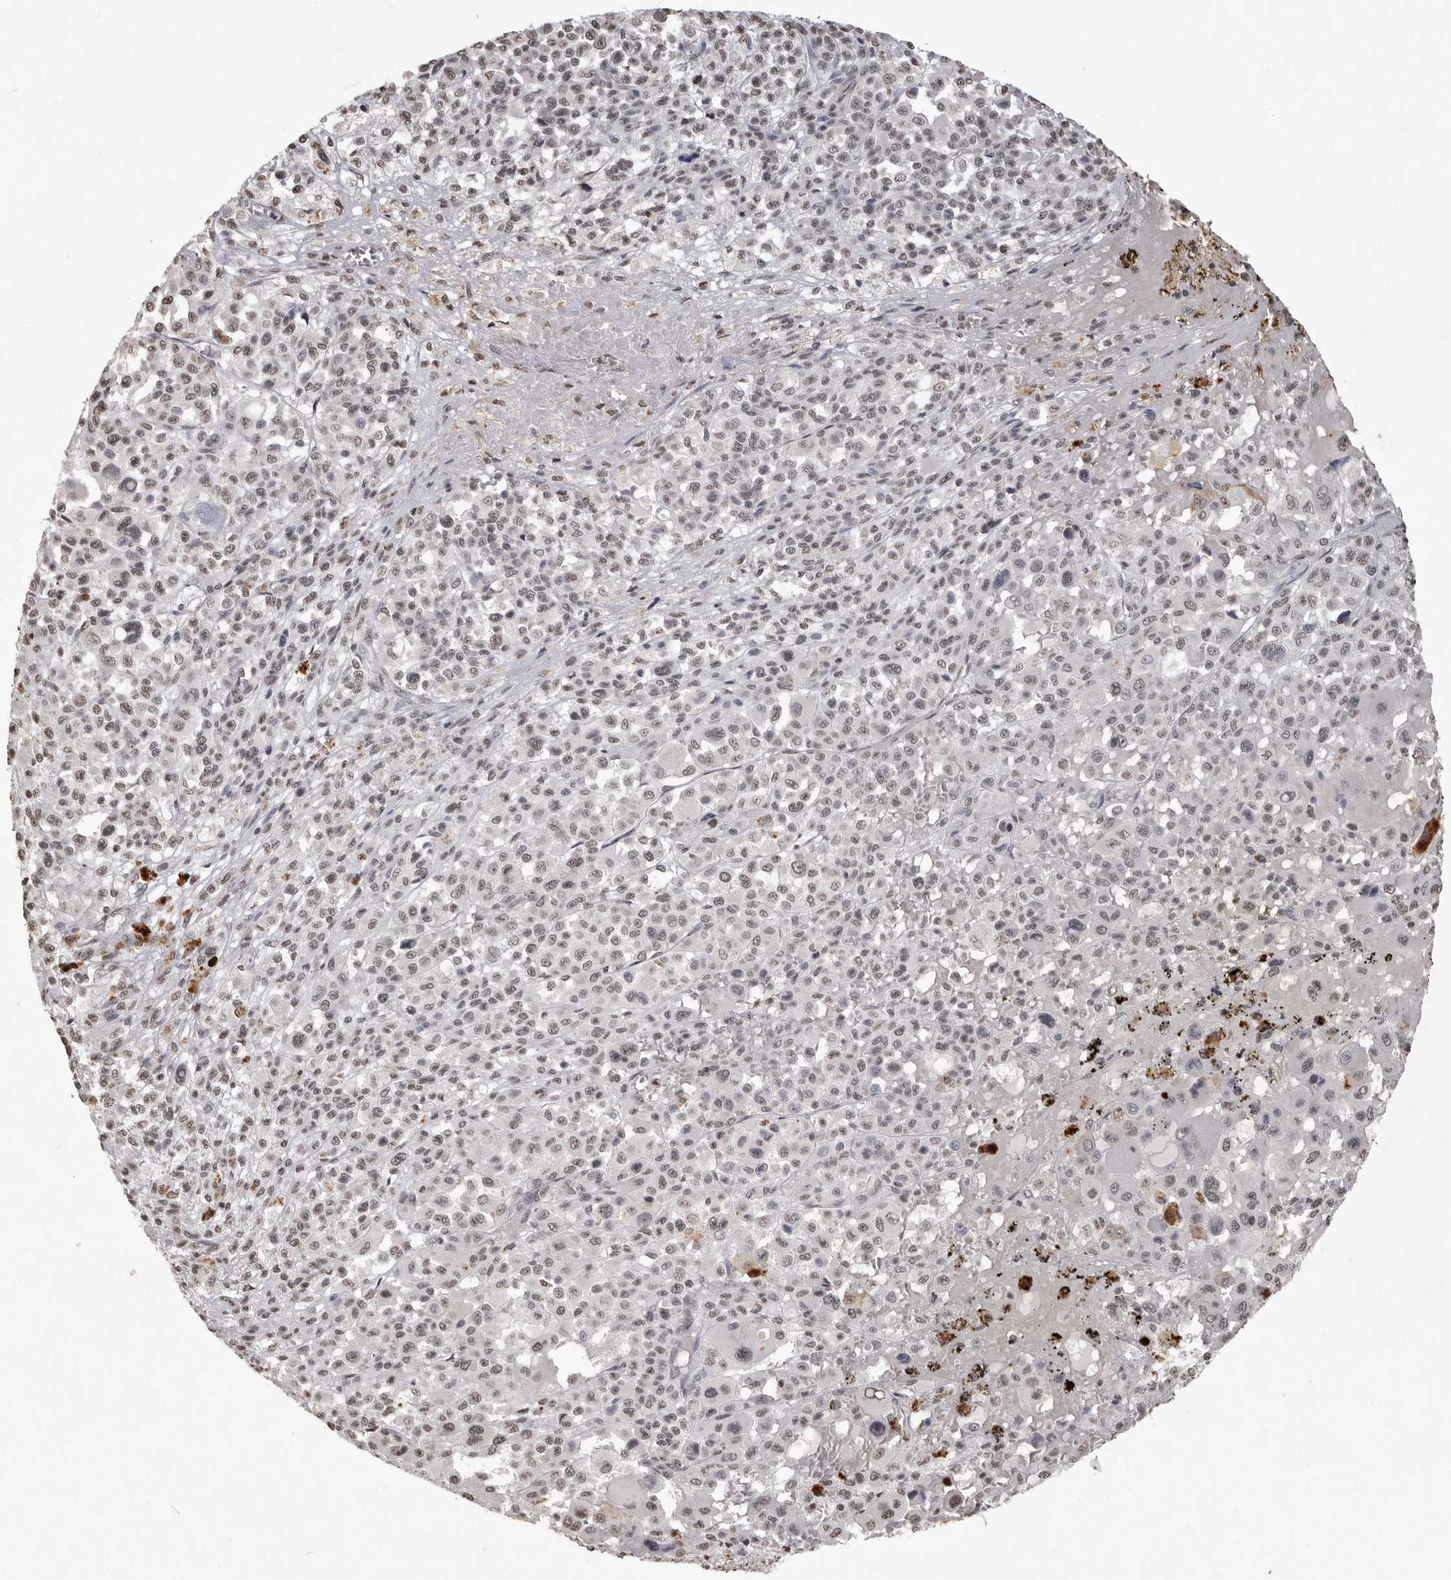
{"staining": {"intensity": "weak", "quantity": "<25%", "location": "nuclear"}, "tissue": "melanoma", "cell_type": "Tumor cells", "image_type": "cancer", "snomed": [{"axis": "morphology", "description": "Malignant melanoma, Metastatic site"}, {"axis": "topography", "description": "Skin"}], "caption": "Protein analysis of malignant melanoma (metastatic site) shows no significant expression in tumor cells.", "gene": "WDR45", "patient": {"sex": "female", "age": 74}}